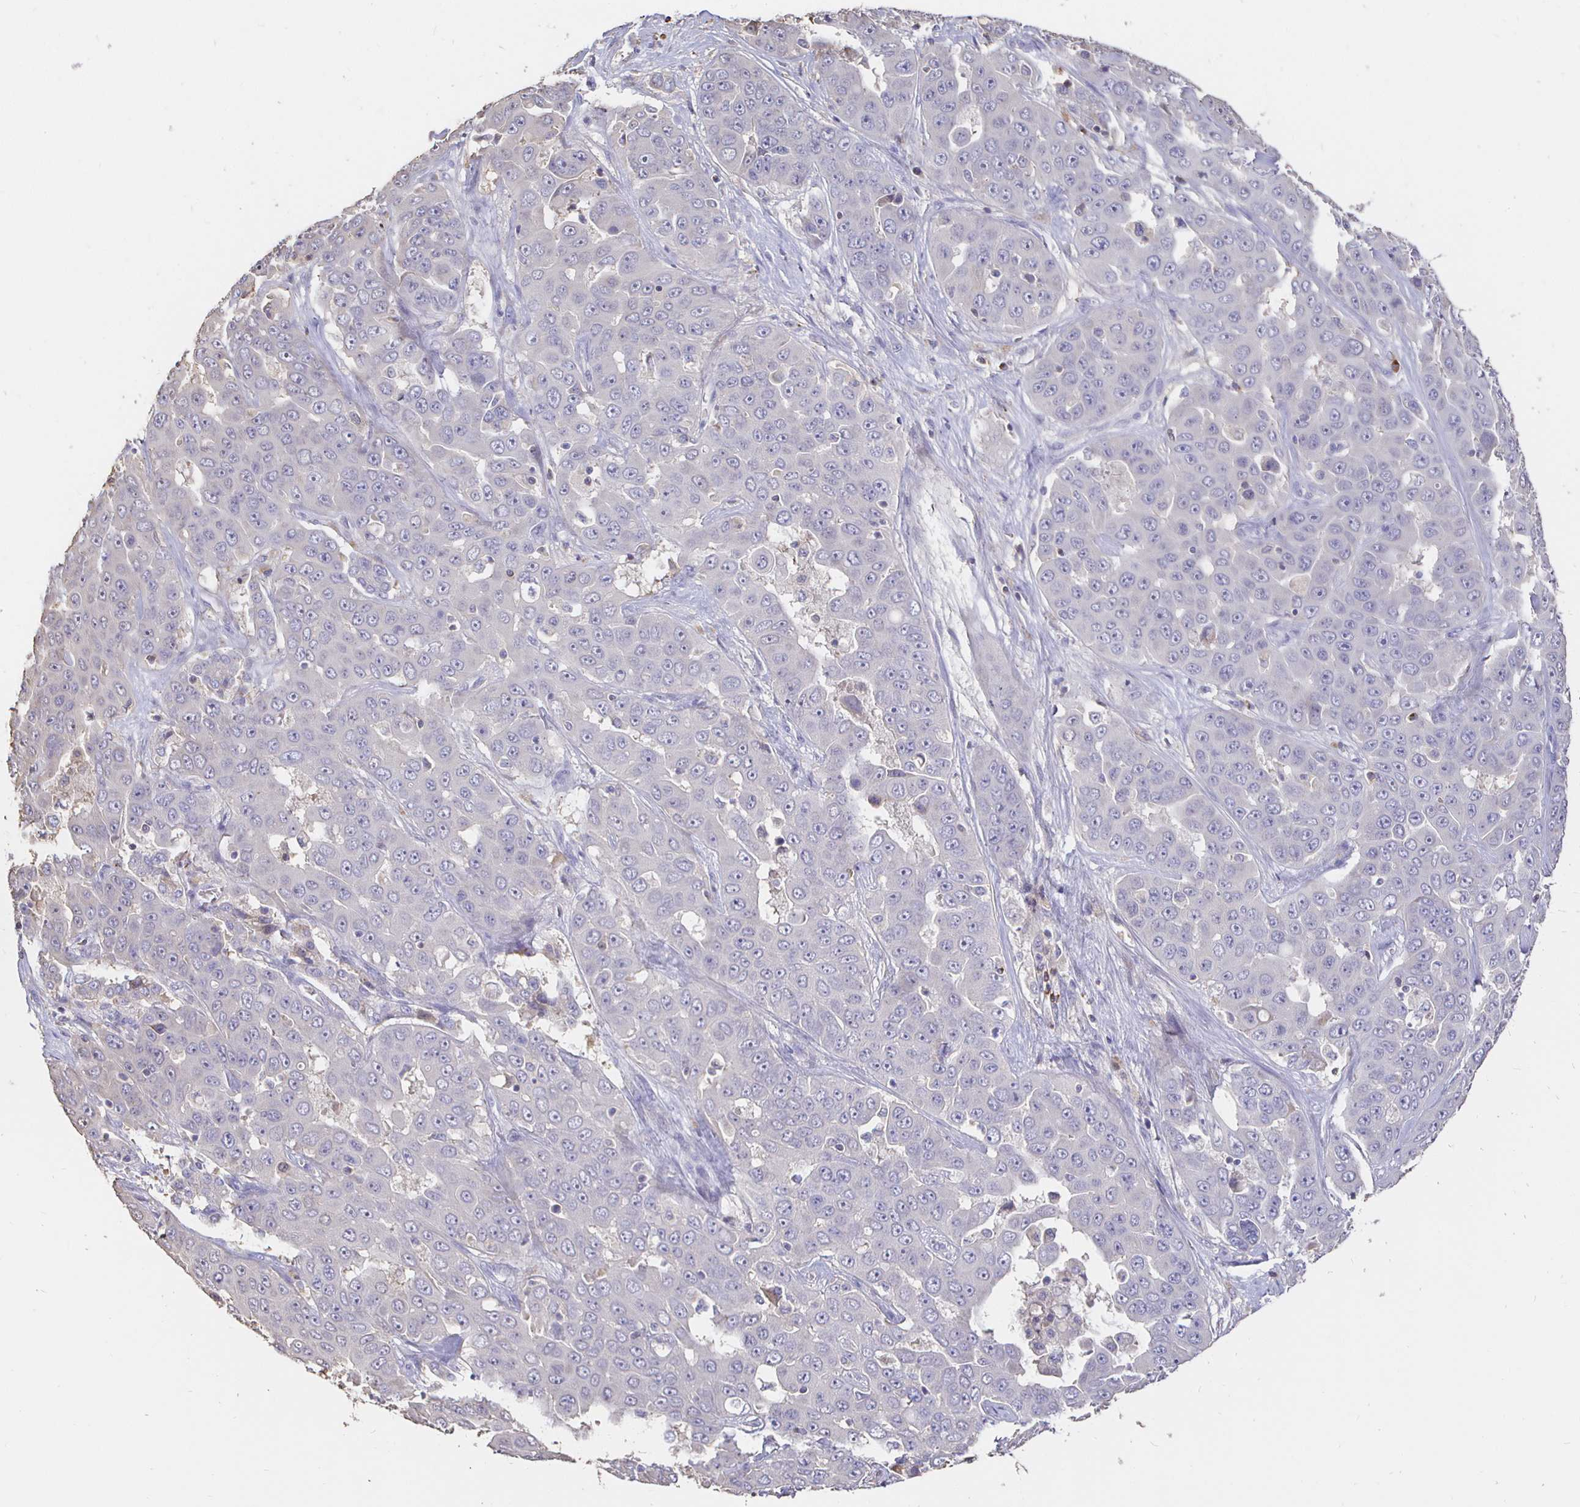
{"staining": {"intensity": "negative", "quantity": "none", "location": "none"}, "tissue": "liver cancer", "cell_type": "Tumor cells", "image_type": "cancer", "snomed": [{"axis": "morphology", "description": "Cholangiocarcinoma"}, {"axis": "topography", "description": "Liver"}], "caption": "Liver cancer (cholangiocarcinoma) was stained to show a protein in brown. There is no significant expression in tumor cells. Nuclei are stained in blue.", "gene": "CXCR3", "patient": {"sex": "female", "age": 52}}